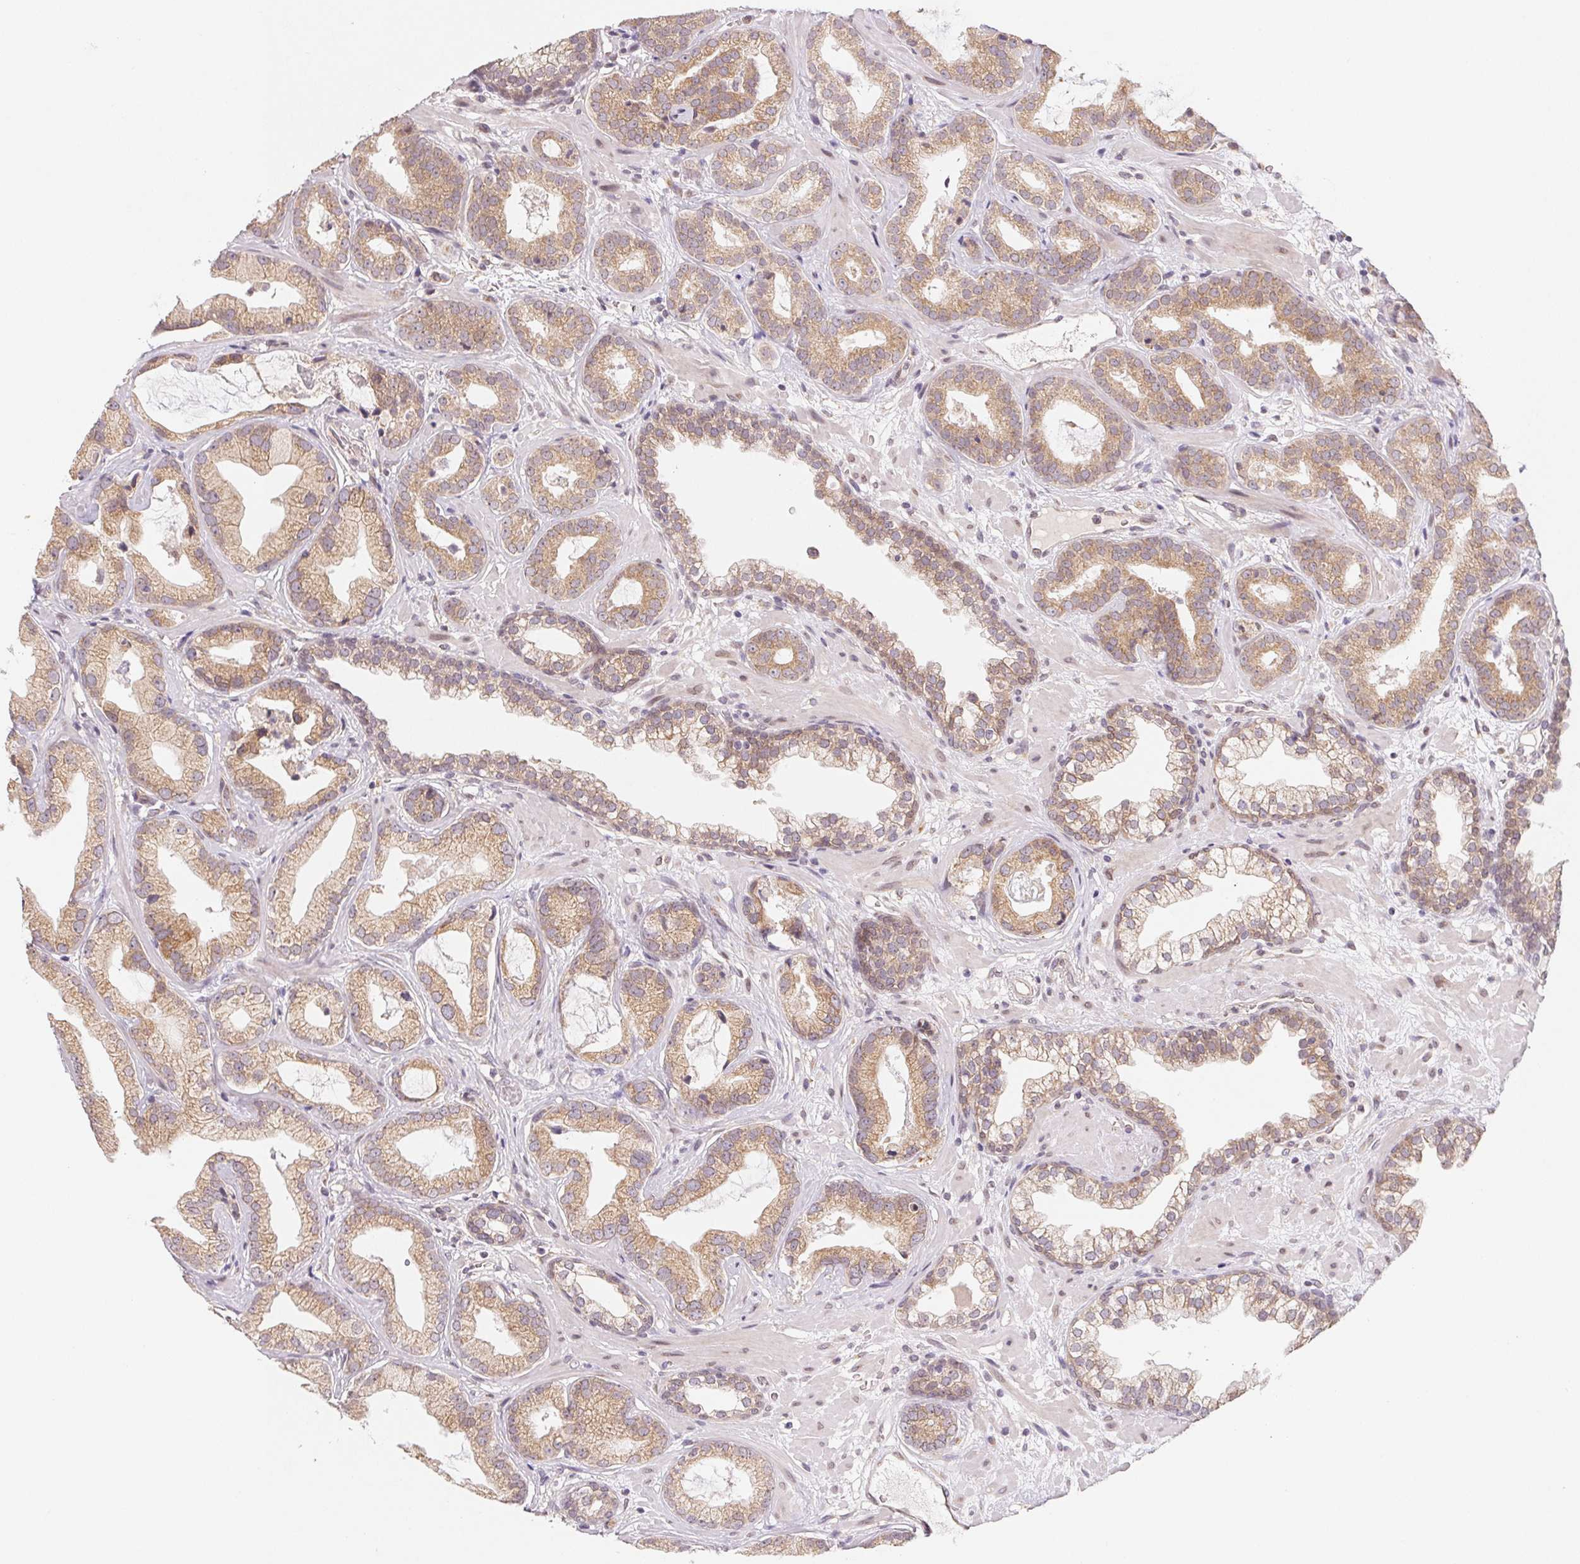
{"staining": {"intensity": "moderate", "quantity": ">75%", "location": "cytoplasmic/membranous"}, "tissue": "prostate cancer", "cell_type": "Tumor cells", "image_type": "cancer", "snomed": [{"axis": "morphology", "description": "Adenocarcinoma, Low grade"}, {"axis": "topography", "description": "Prostate"}], "caption": "Immunohistochemical staining of human prostate cancer exhibits medium levels of moderate cytoplasmic/membranous expression in about >75% of tumor cells.", "gene": "EI24", "patient": {"sex": "male", "age": 62}}